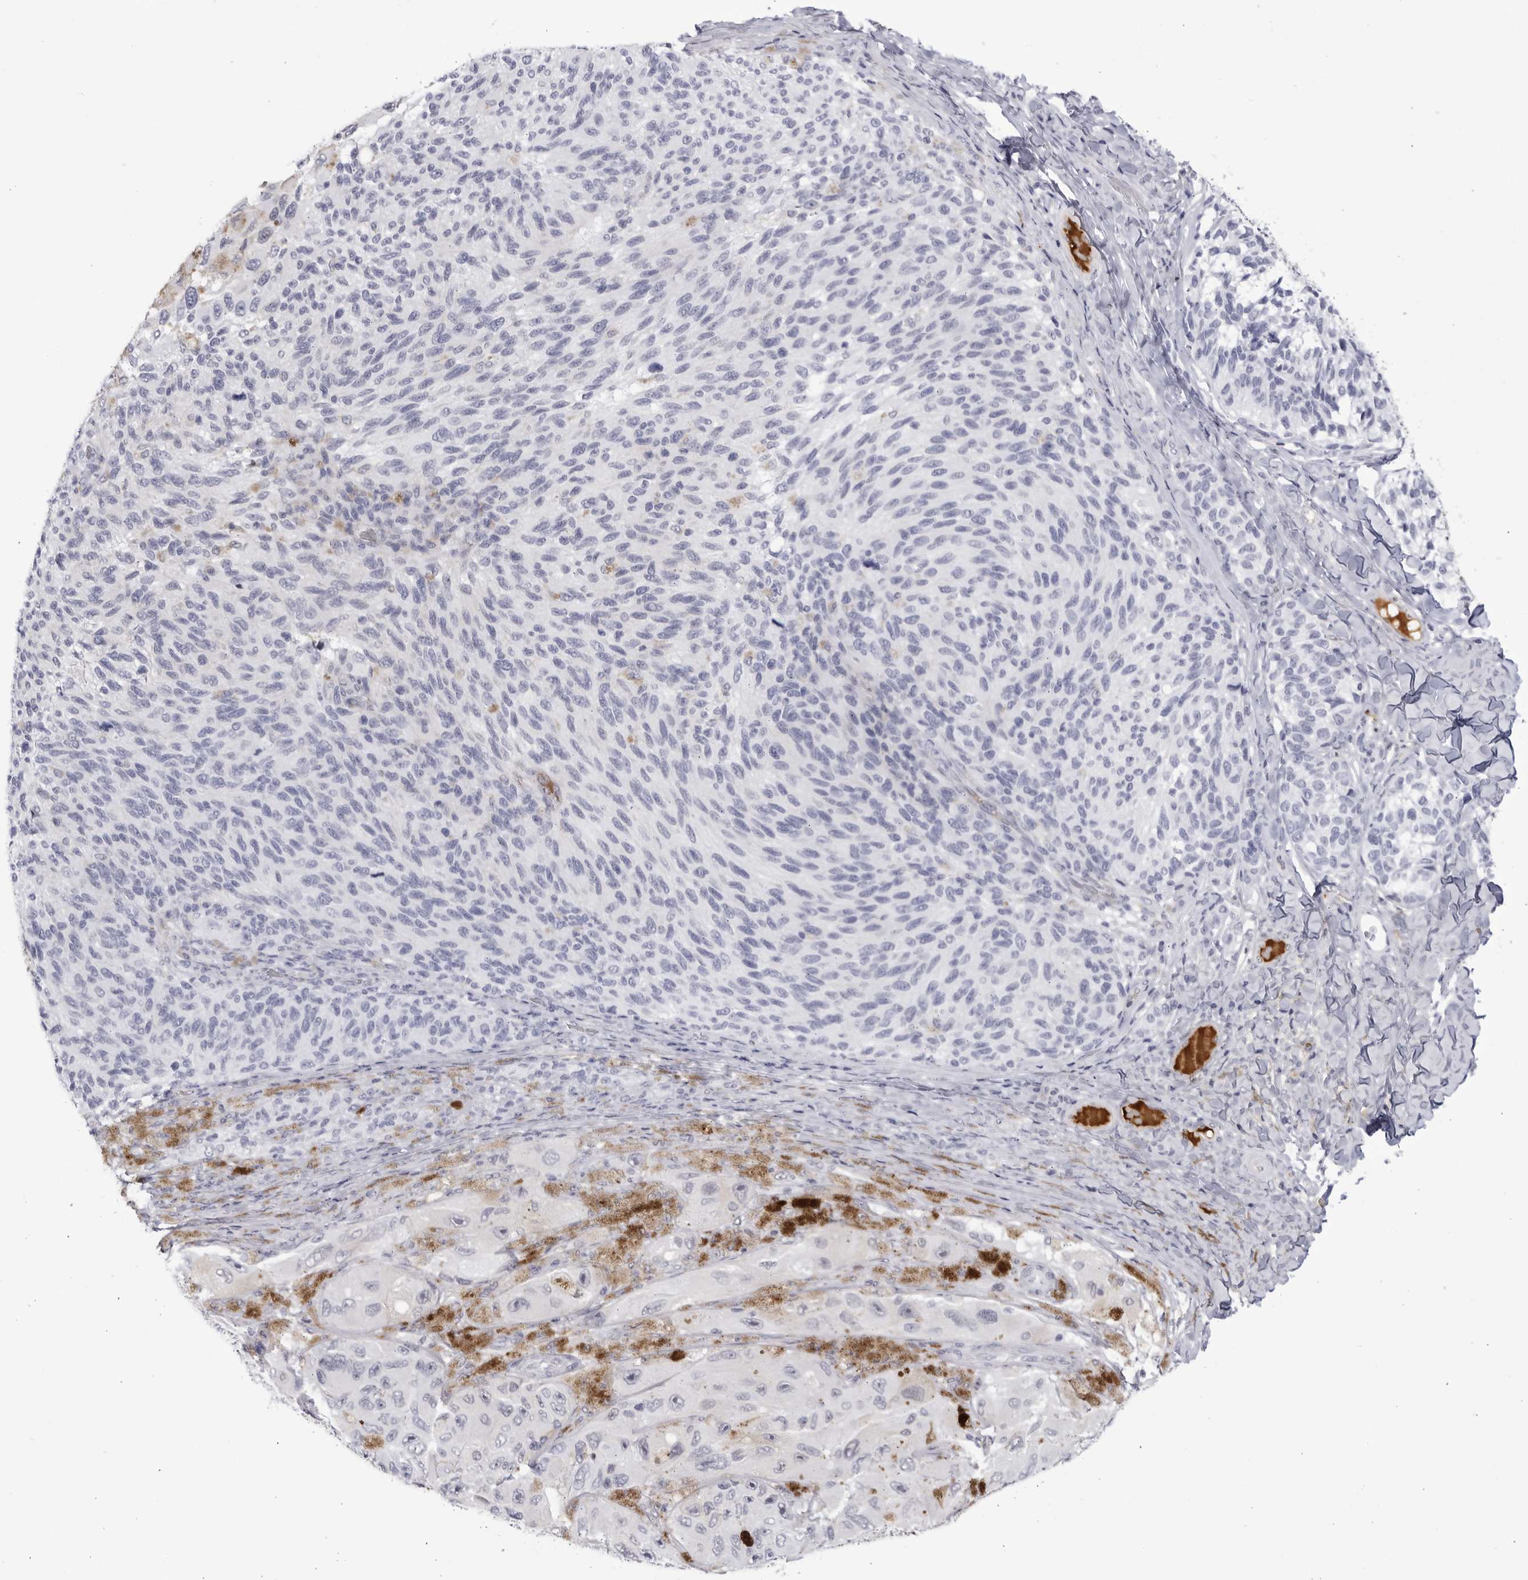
{"staining": {"intensity": "negative", "quantity": "none", "location": "none"}, "tissue": "melanoma", "cell_type": "Tumor cells", "image_type": "cancer", "snomed": [{"axis": "morphology", "description": "Malignant melanoma, NOS"}, {"axis": "topography", "description": "Skin"}], "caption": "Melanoma was stained to show a protein in brown. There is no significant staining in tumor cells. (DAB immunohistochemistry with hematoxylin counter stain).", "gene": "CNBD1", "patient": {"sex": "female", "age": 73}}